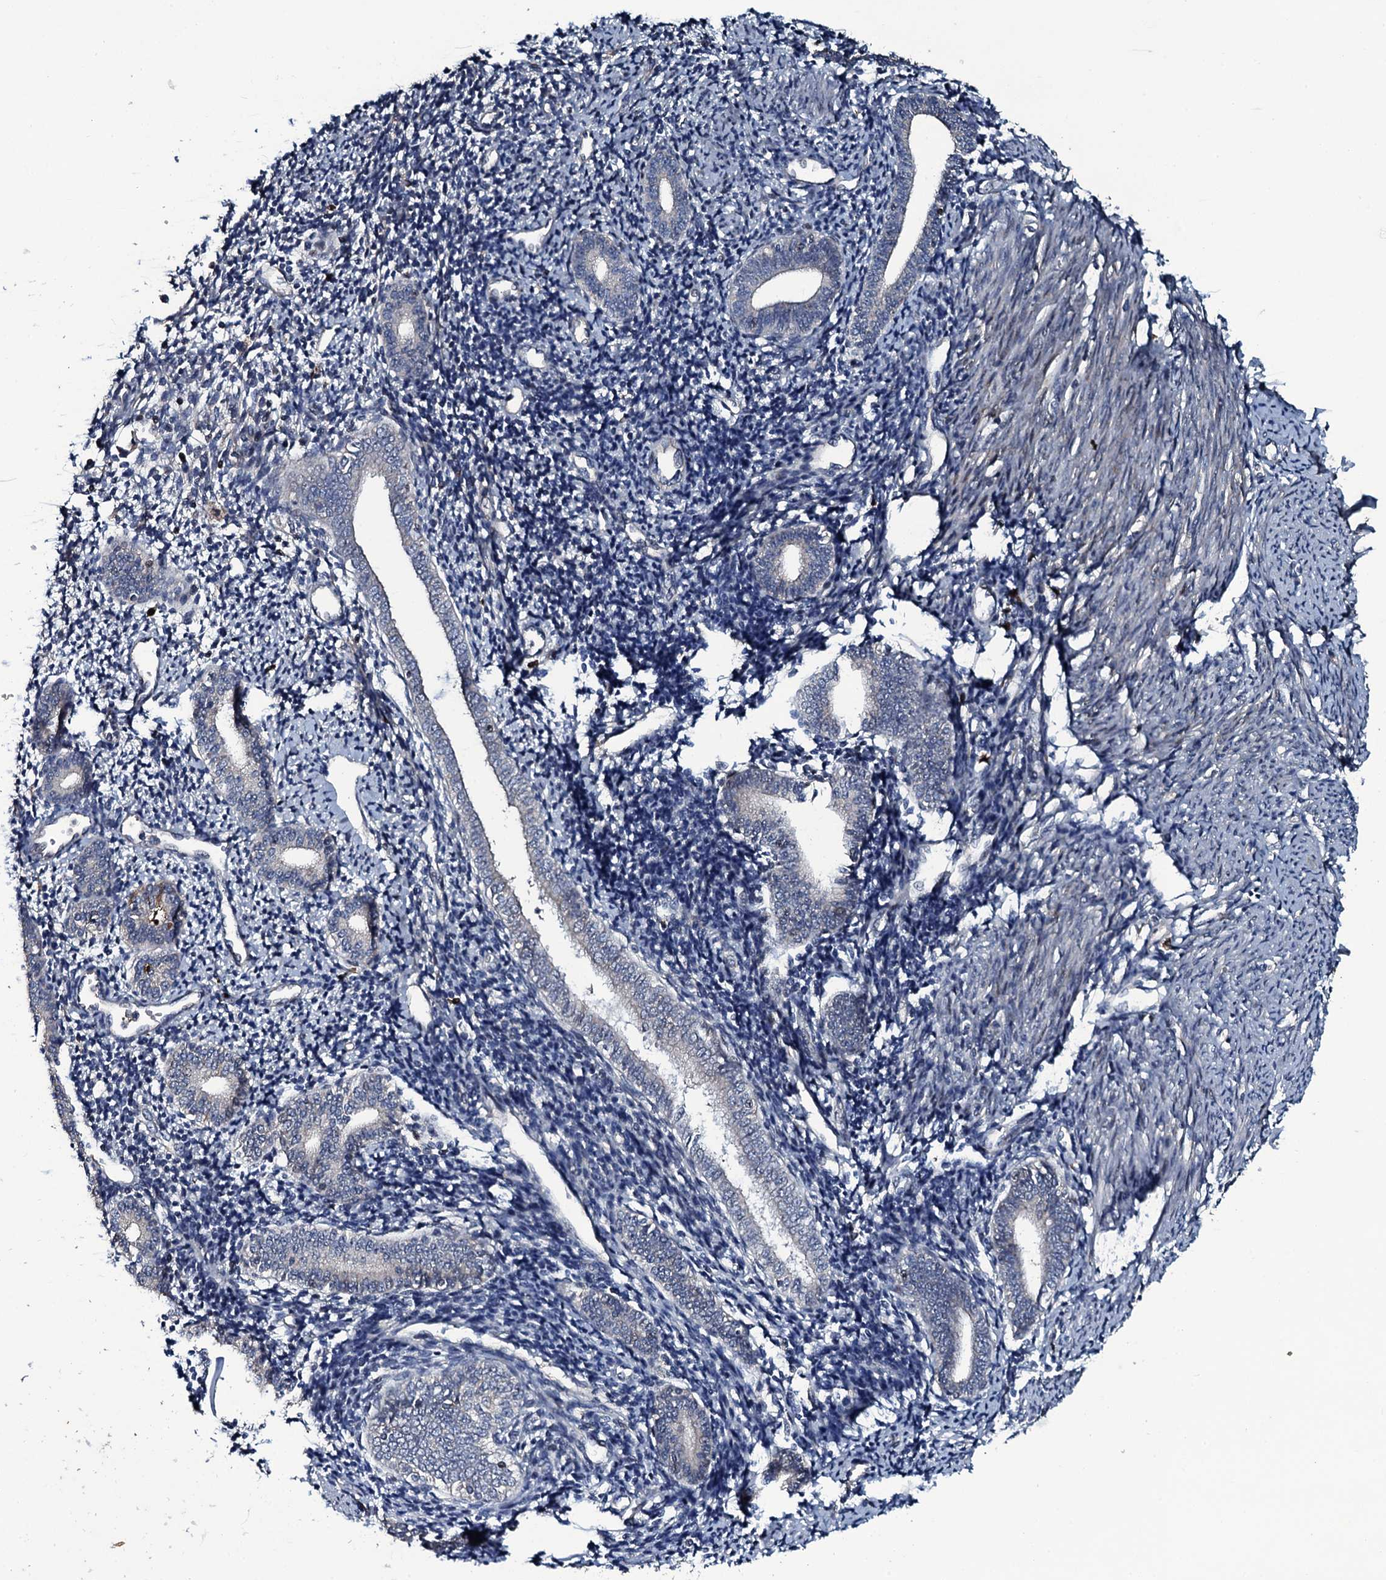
{"staining": {"intensity": "negative", "quantity": "none", "location": "none"}, "tissue": "endometrium", "cell_type": "Cells in endometrial stroma", "image_type": "normal", "snomed": [{"axis": "morphology", "description": "Normal tissue, NOS"}, {"axis": "topography", "description": "Endometrium"}], "caption": "A high-resolution photomicrograph shows immunohistochemistry (IHC) staining of unremarkable endometrium, which reveals no significant staining in cells in endometrial stroma.", "gene": "LYG2", "patient": {"sex": "female", "age": 56}}